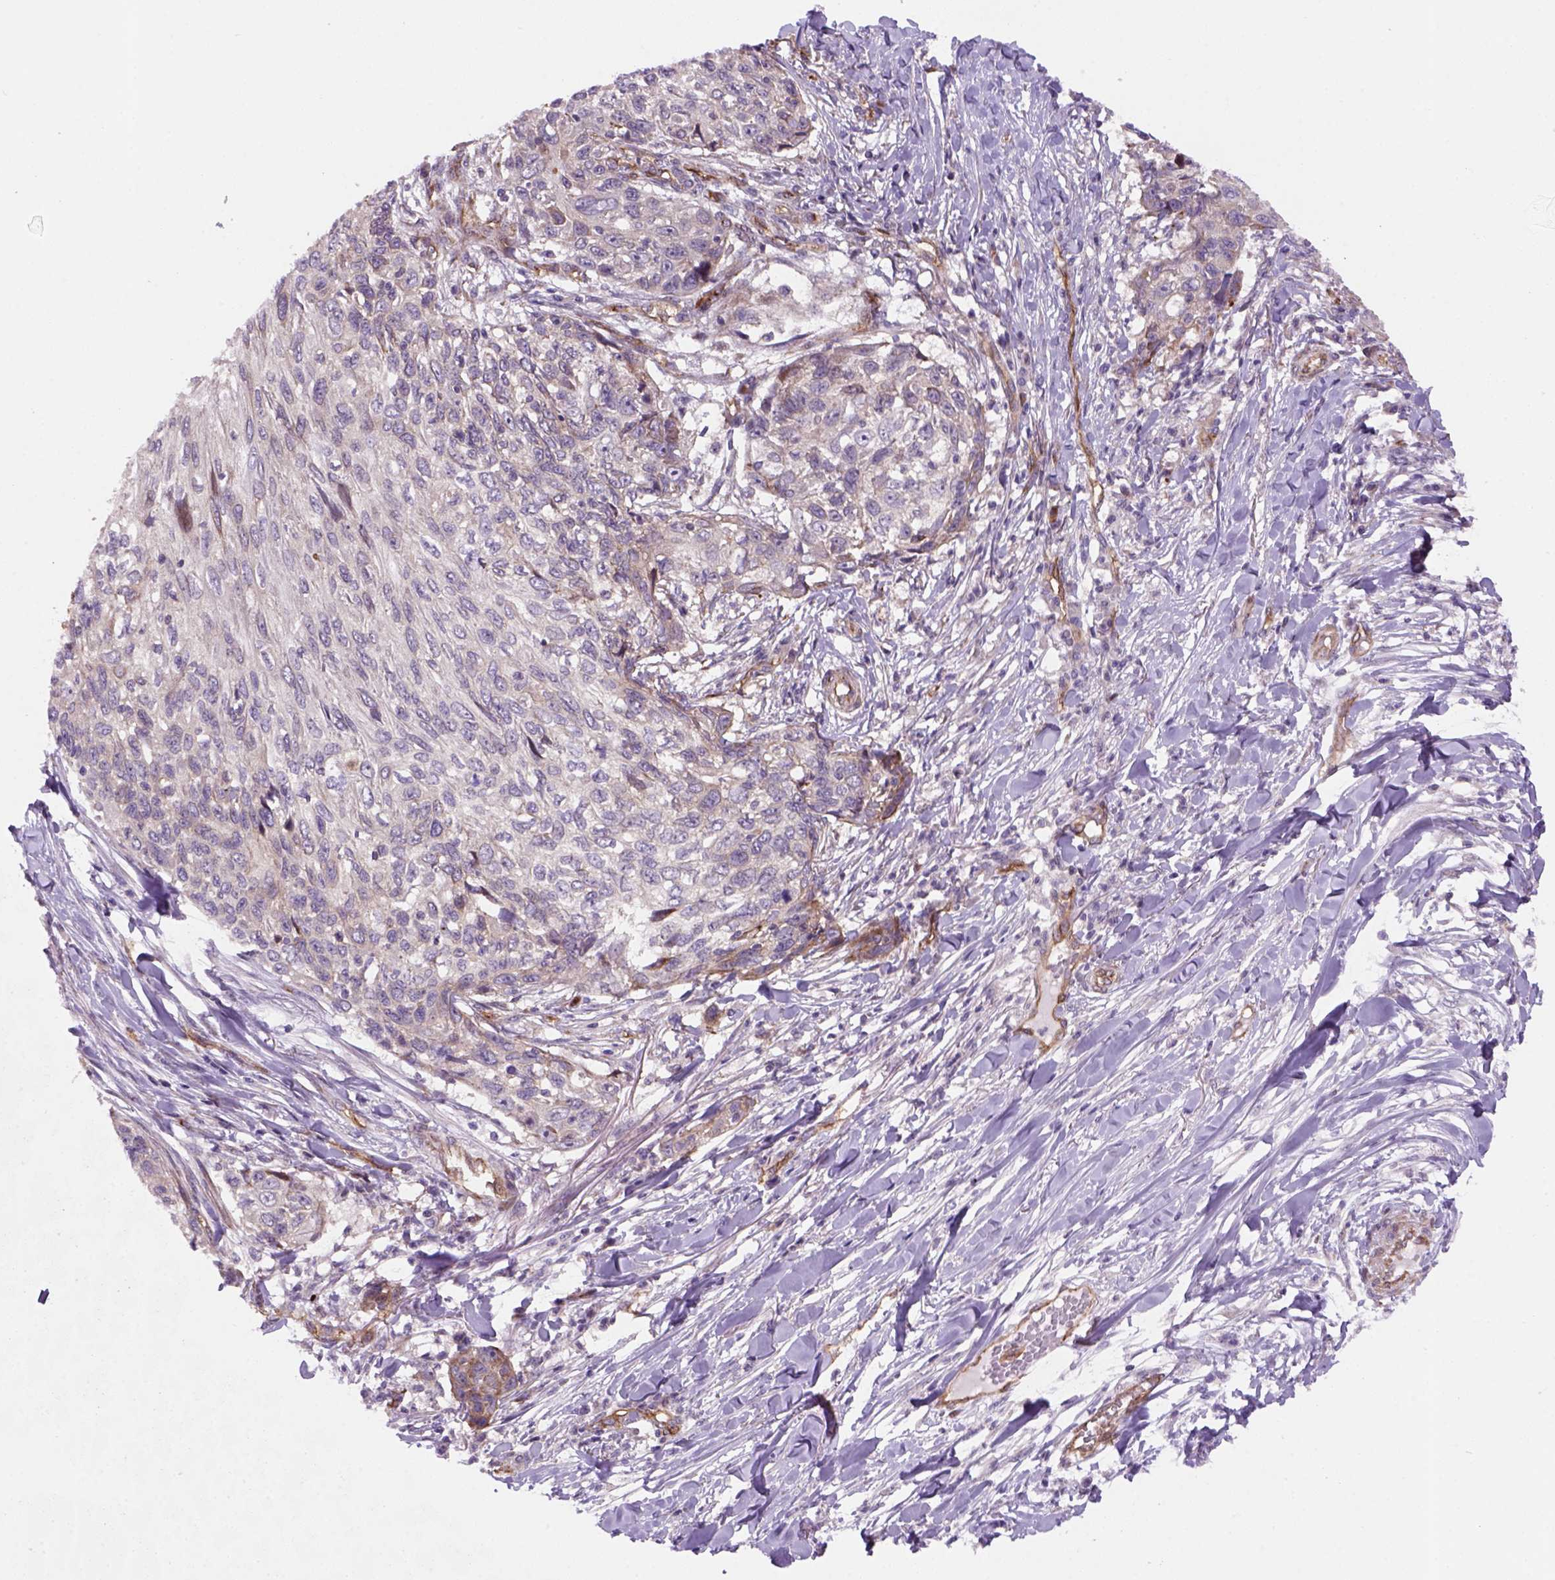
{"staining": {"intensity": "negative", "quantity": "none", "location": "none"}, "tissue": "skin cancer", "cell_type": "Tumor cells", "image_type": "cancer", "snomed": [{"axis": "morphology", "description": "Squamous cell carcinoma, NOS"}, {"axis": "topography", "description": "Skin"}], "caption": "High power microscopy image of an IHC histopathology image of squamous cell carcinoma (skin), revealing no significant staining in tumor cells.", "gene": "VSTM5", "patient": {"sex": "male", "age": 92}}